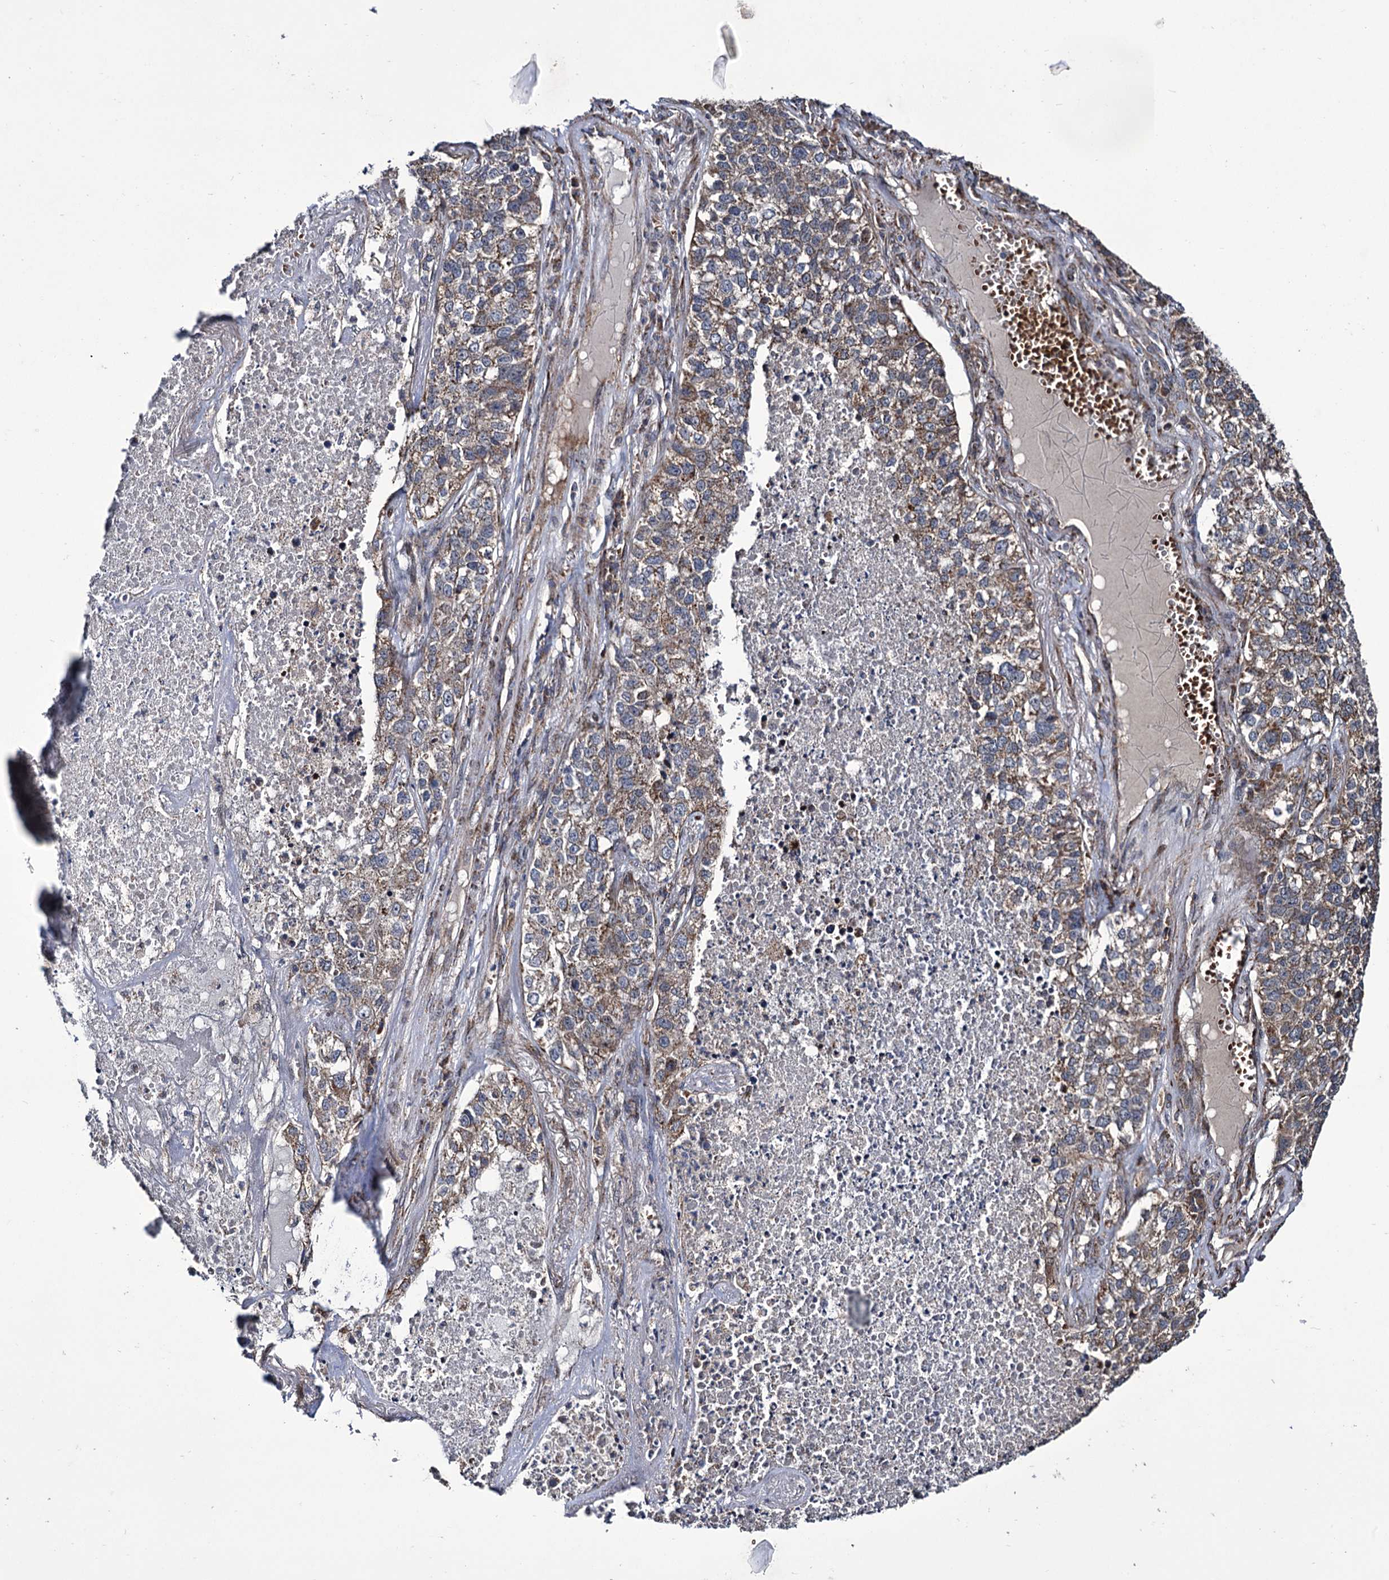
{"staining": {"intensity": "moderate", "quantity": "25%-75%", "location": "cytoplasmic/membranous"}, "tissue": "lung cancer", "cell_type": "Tumor cells", "image_type": "cancer", "snomed": [{"axis": "morphology", "description": "Adenocarcinoma, NOS"}, {"axis": "topography", "description": "Lung"}], "caption": "Immunohistochemical staining of adenocarcinoma (lung) exhibits medium levels of moderate cytoplasmic/membranous protein expression in about 25%-75% of tumor cells.", "gene": "TUBGCP5", "patient": {"sex": "male", "age": 49}}